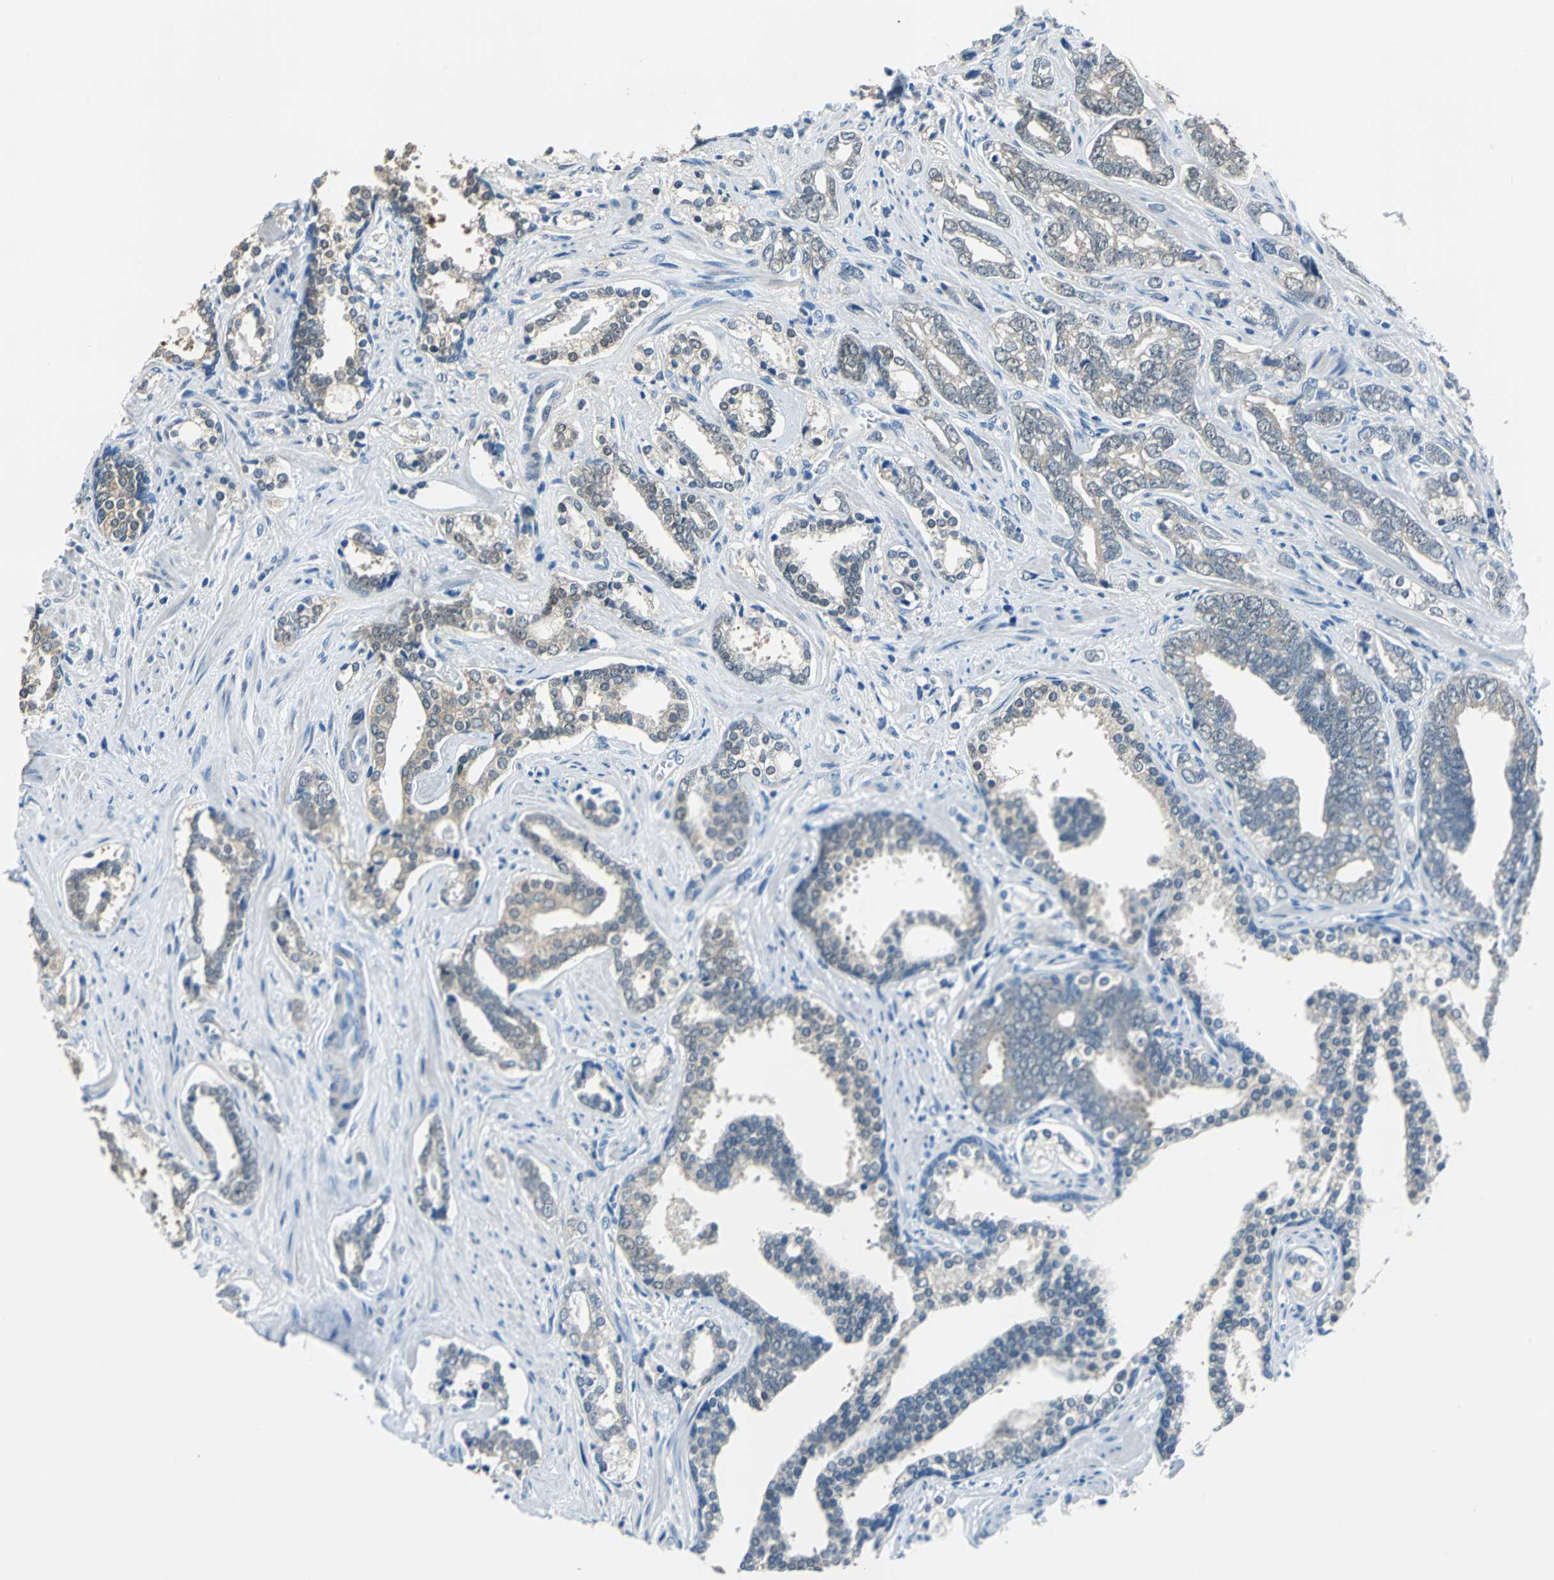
{"staining": {"intensity": "weak", "quantity": ">75%", "location": "cytoplasmic/membranous"}, "tissue": "prostate cancer", "cell_type": "Tumor cells", "image_type": "cancer", "snomed": [{"axis": "morphology", "description": "Adenocarcinoma, High grade"}, {"axis": "topography", "description": "Prostate"}], "caption": "Immunohistochemistry (IHC) staining of prostate high-grade adenocarcinoma, which exhibits low levels of weak cytoplasmic/membranous positivity in about >75% of tumor cells indicating weak cytoplasmic/membranous protein positivity. The staining was performed using DAB (3,3'-diaminobenzidine) (brown) for protein detection and nuclei were counterstained in hematoxylin (blue).", "gene": "FKBP4", "patient": {"sex": "male", "age": 67}}